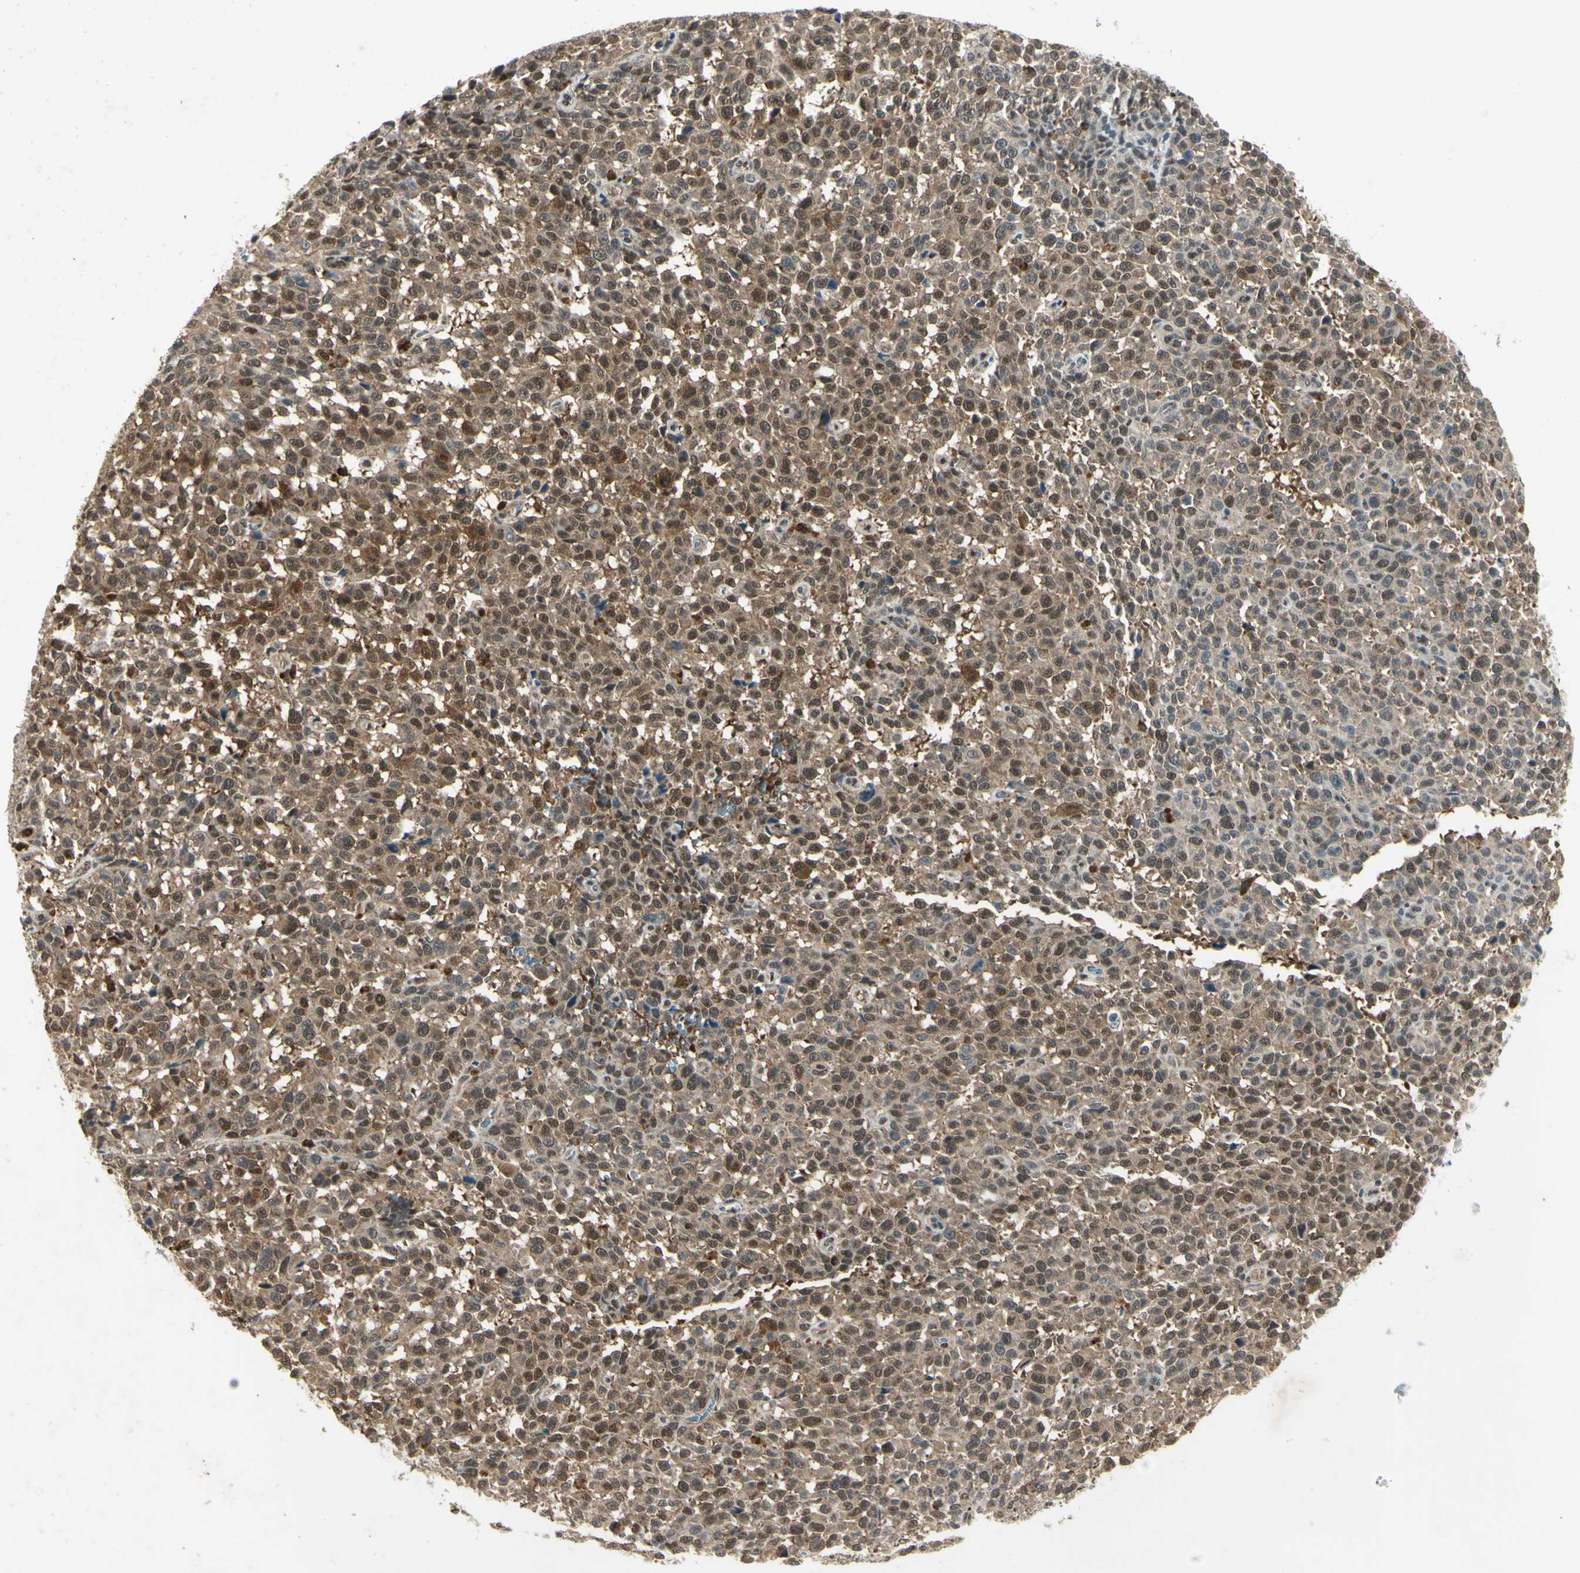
{"staining": {"intensity": "moderate", "quantity": ">75%", "location": "cytoplasmic/membranous,nuclear"}, "tissue": "melanoma", "cell_type": "Tumor cells", "image_type": "cancer", "snomed": [{"axis": "morphology", "description": "Malignant melanoma, NOS"}, {"axis": "topography", "description": "Skin"}], "caption": "Malignant melanoma was stained to show a protein in brown. There is medium levels of moderate cytoplasmic/membranous and nuclear expression in about >75% of tumor cells. Ihc stains the protein of interest in brown and the nuclei are stained blue.", "gene": "PSMD5", "patient": {"sex": "female", "age": 82}}